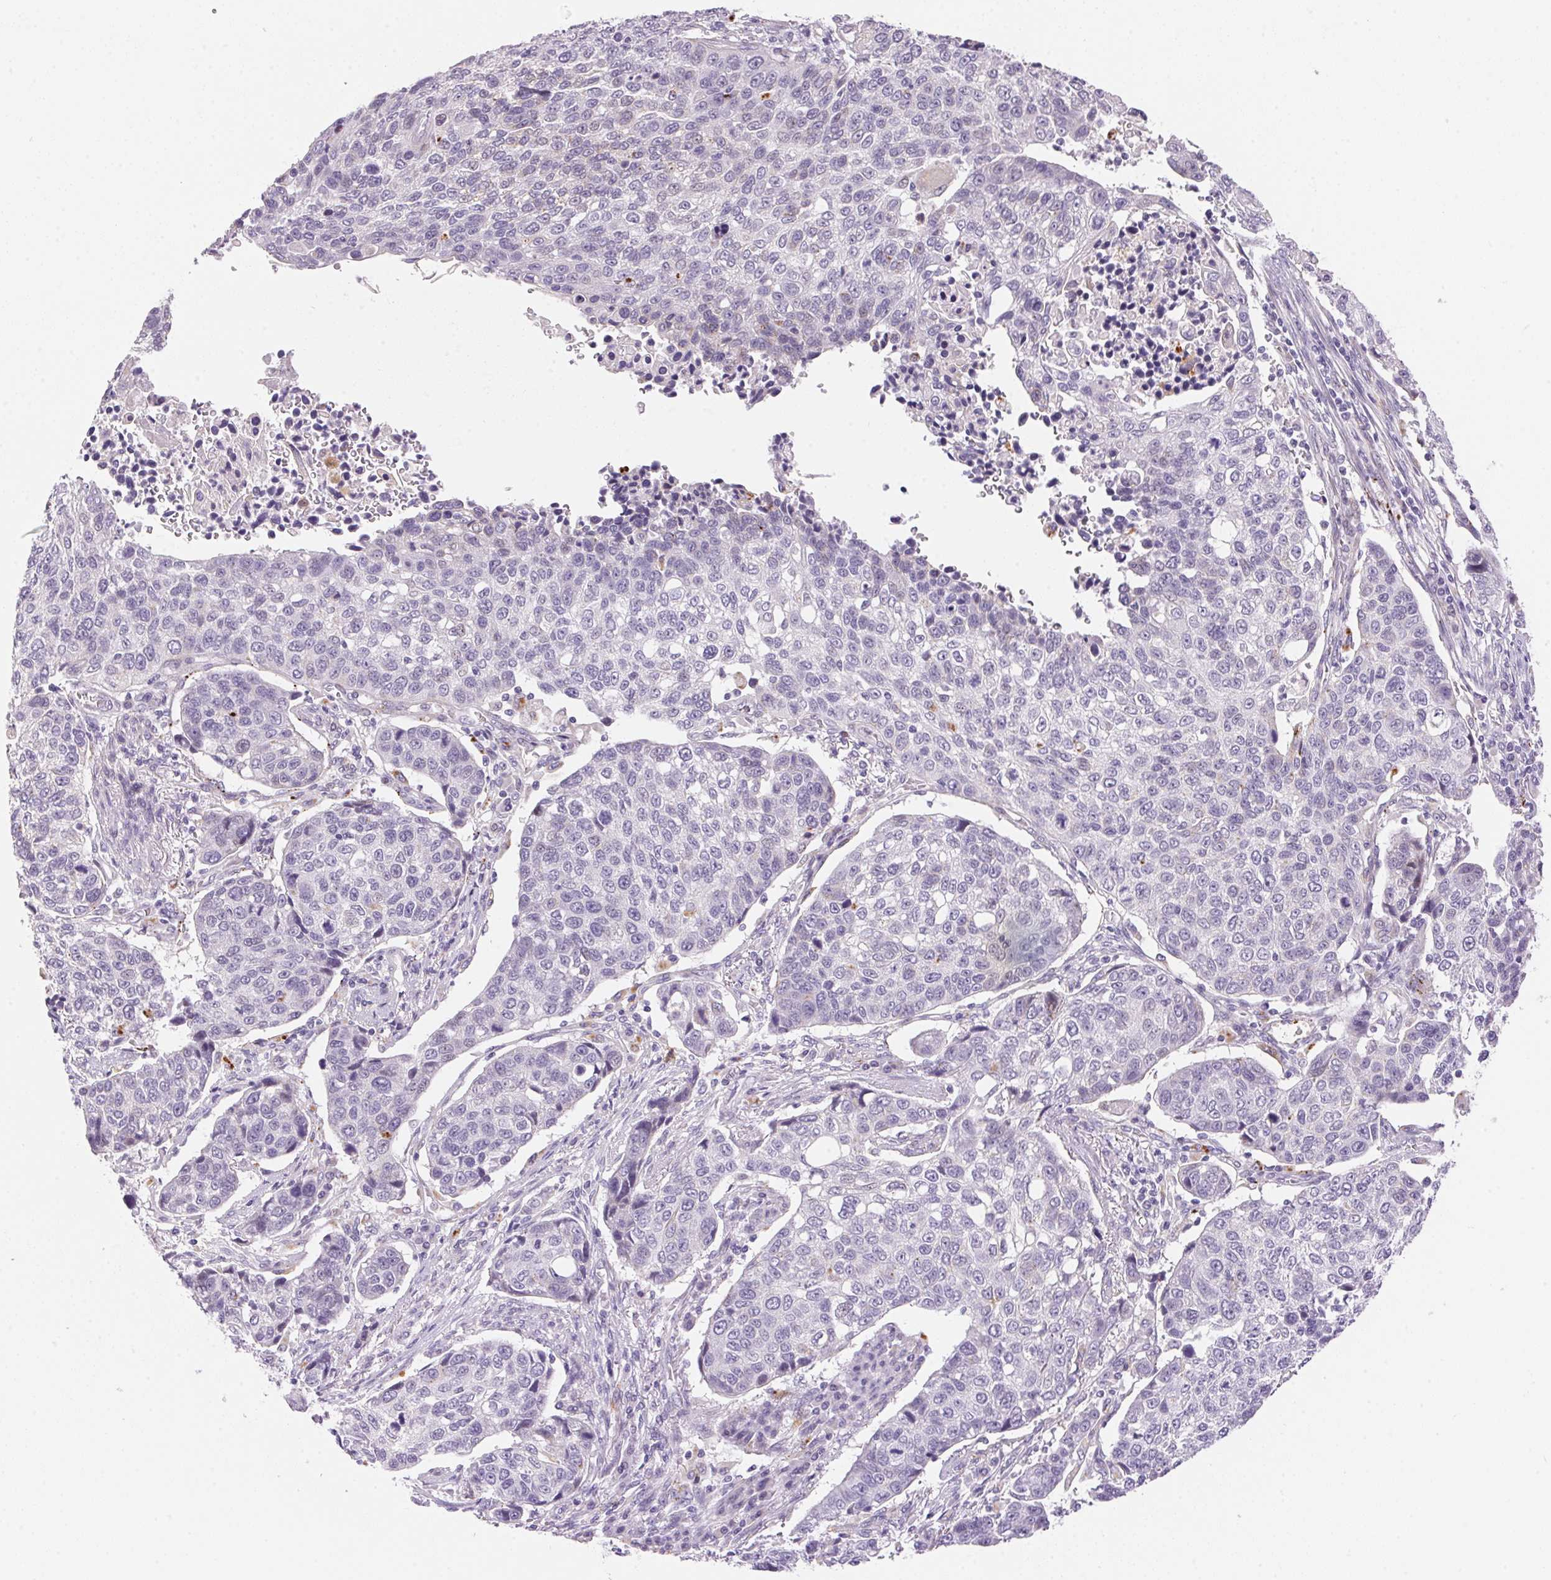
{"staining": {"intensity": "negative", "quantity": "none", "location": "none"}, "tissue": "lung cancer", "cell_type": "Tumor cells", "image_type": "cancer", "snomed": [{"axis": "morphology", "description": "Squamous cell carcinoma, NOS"}, {"axis": "topography", "description": "Lymph node"}, {"axis": "topography", "description": "Lung"}], "caption": "The histopathology image demonstrates no staining of tumor cells in squamous cell carcinoma (lung).", "gene": "TEKT1", "patient": {"sex": "male", "age": 61}}